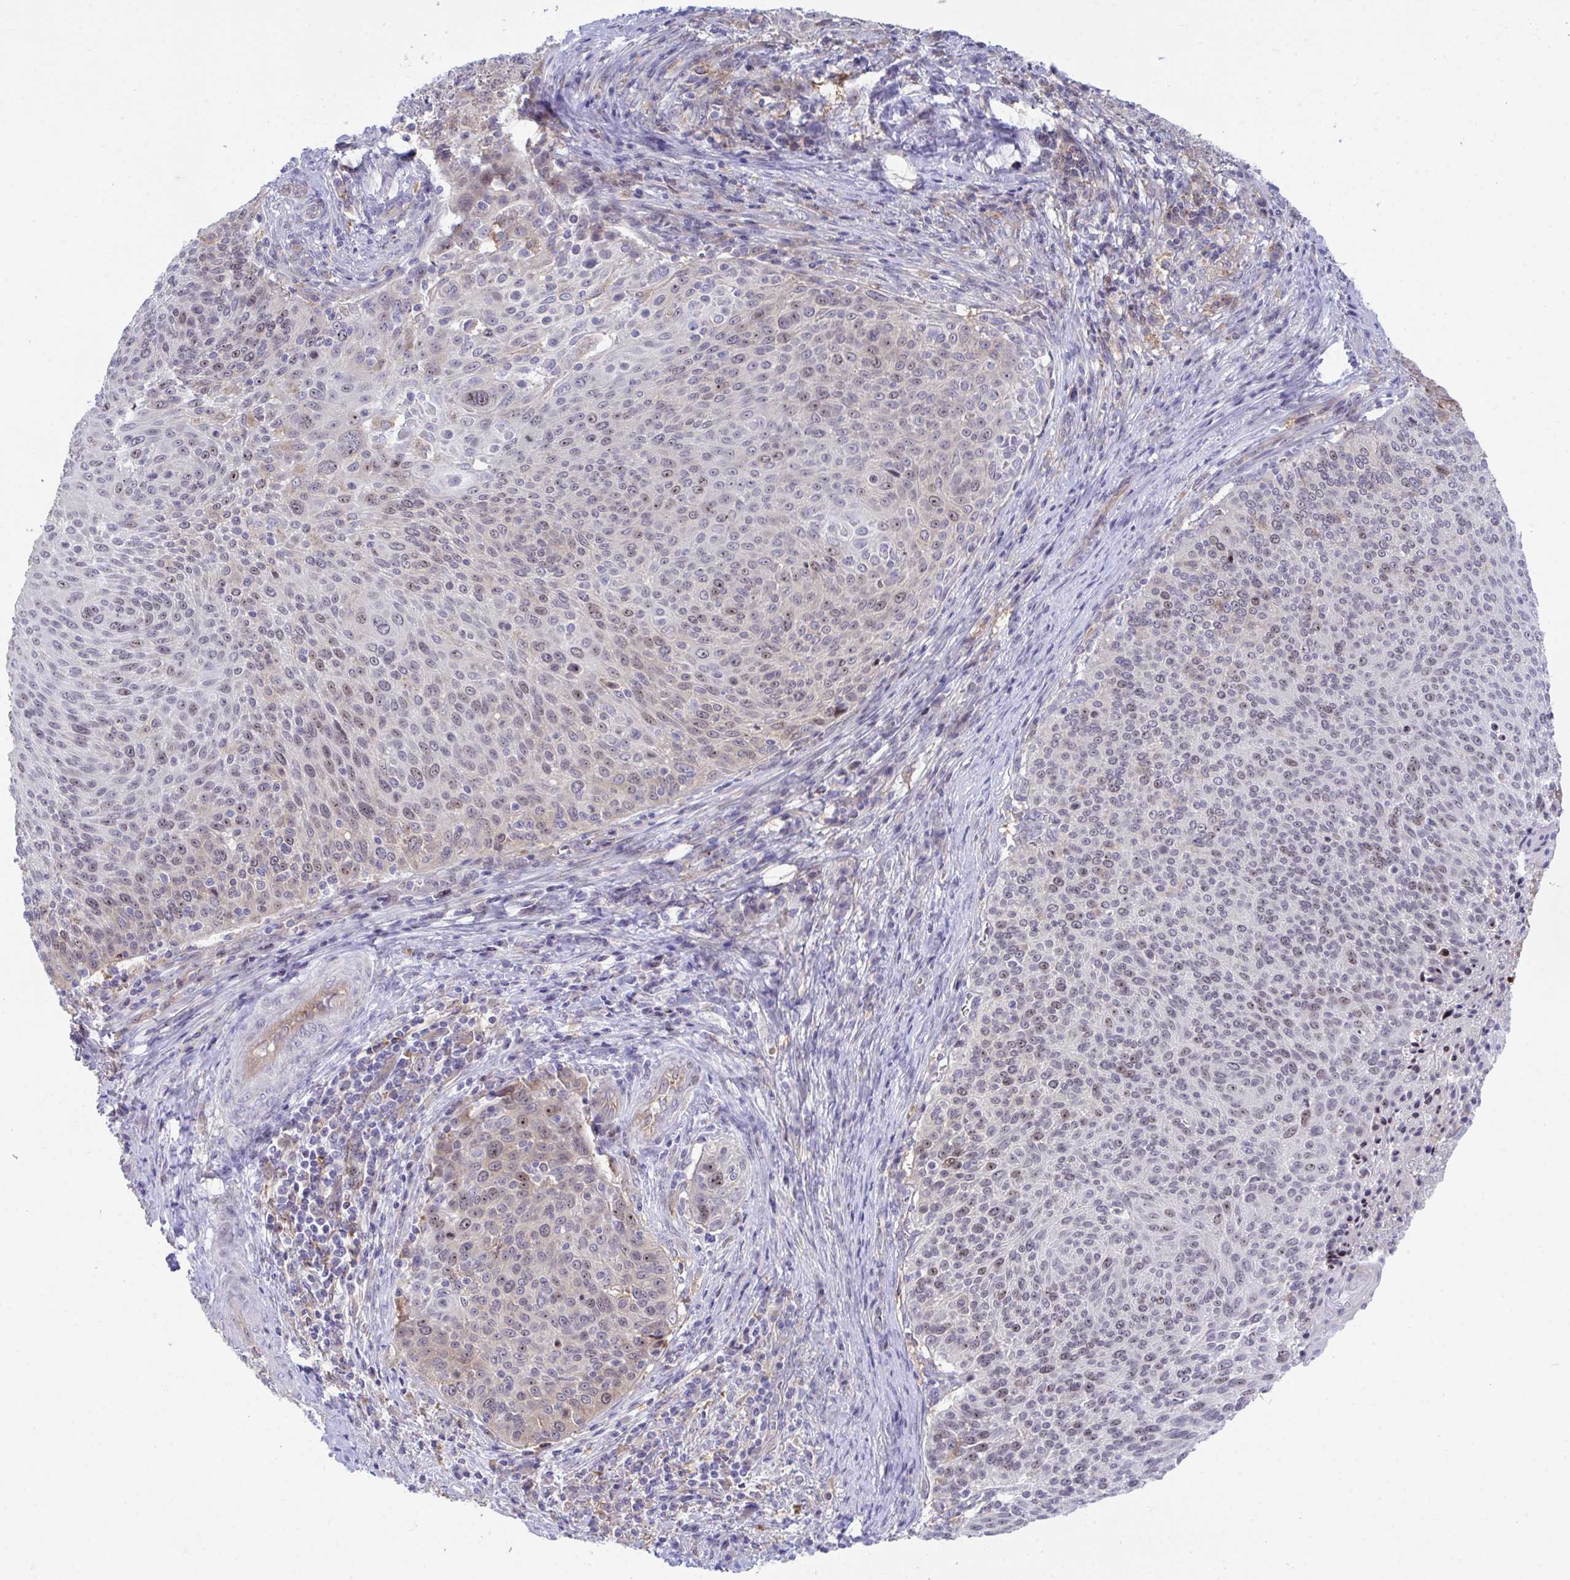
{"staining": {"intensity": "weak", "quantity": "25%-75%", "location": "nuclear"}, "tissue": "cervical cancer", "cell_type": "Tumor cells", "image_type": "cancer", "snomed": [{"axis": "morphology", "description": "Squamous cell carcinoma, NOS"}, {"axis": "topography", "description": "Cervix"}], "caption": "This is an image of immunohistochemistry (IHC) staining of cervical cancer, which shows weak staining in the nuclear of tumor cells.", "gene": "CENPQ", "patient": {"sex": "female", "age": 31}}